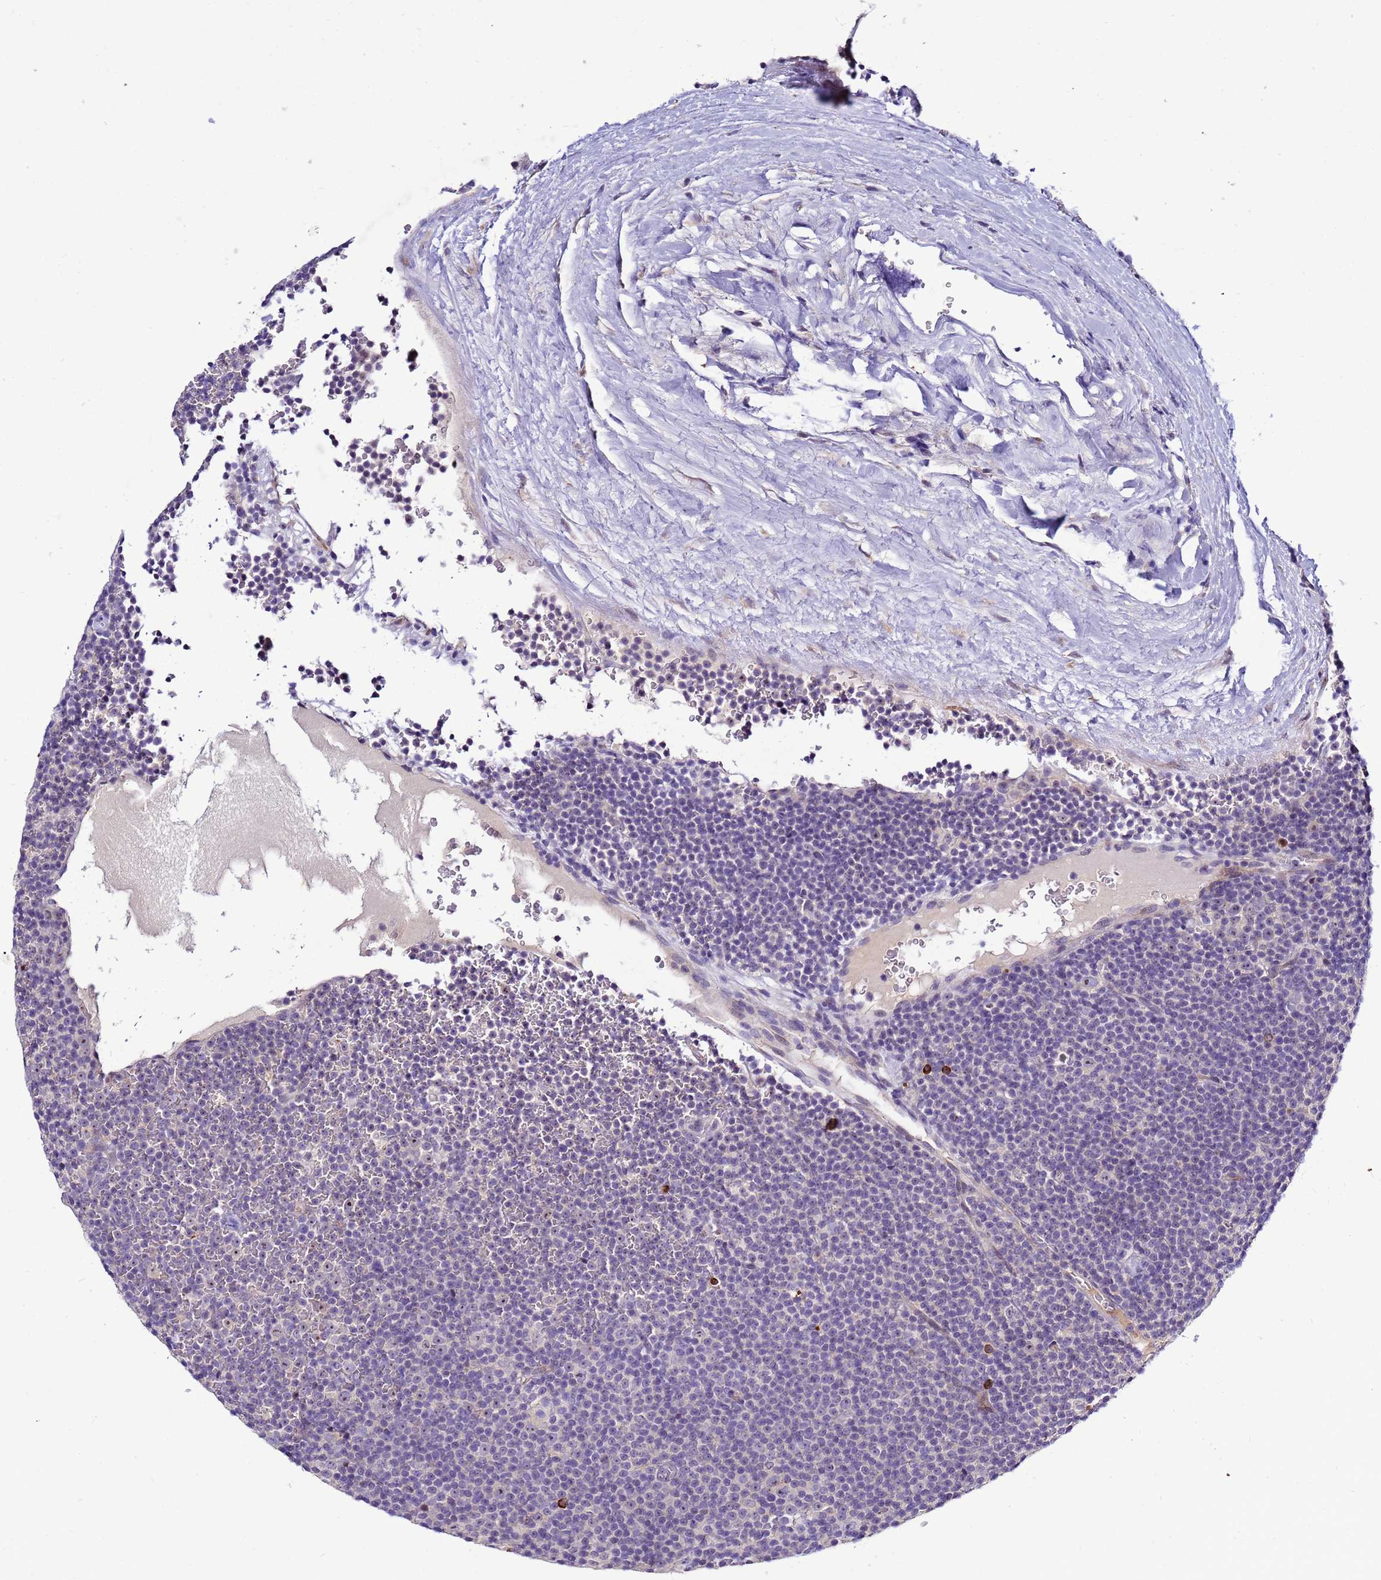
{"staining": {"intensity": "negative", "quantity": "none", "location": "none"}, "tissue": "lymphoma", "cell_type": "Tumor cells", "image_type": "cancer", "snomed": [{"axis": "morphology", "description": "Malignant lymphoma, non-Hodgkin's type, Low grade"}, {"axis": "topography", "description": "Lymph node"}], "caption": "A micrograph of lymphoma stained for a protein exhibits no brown staining in tumor cells.", "gene": "NOL8", "patient": {"sex": "female", "age": 67}}